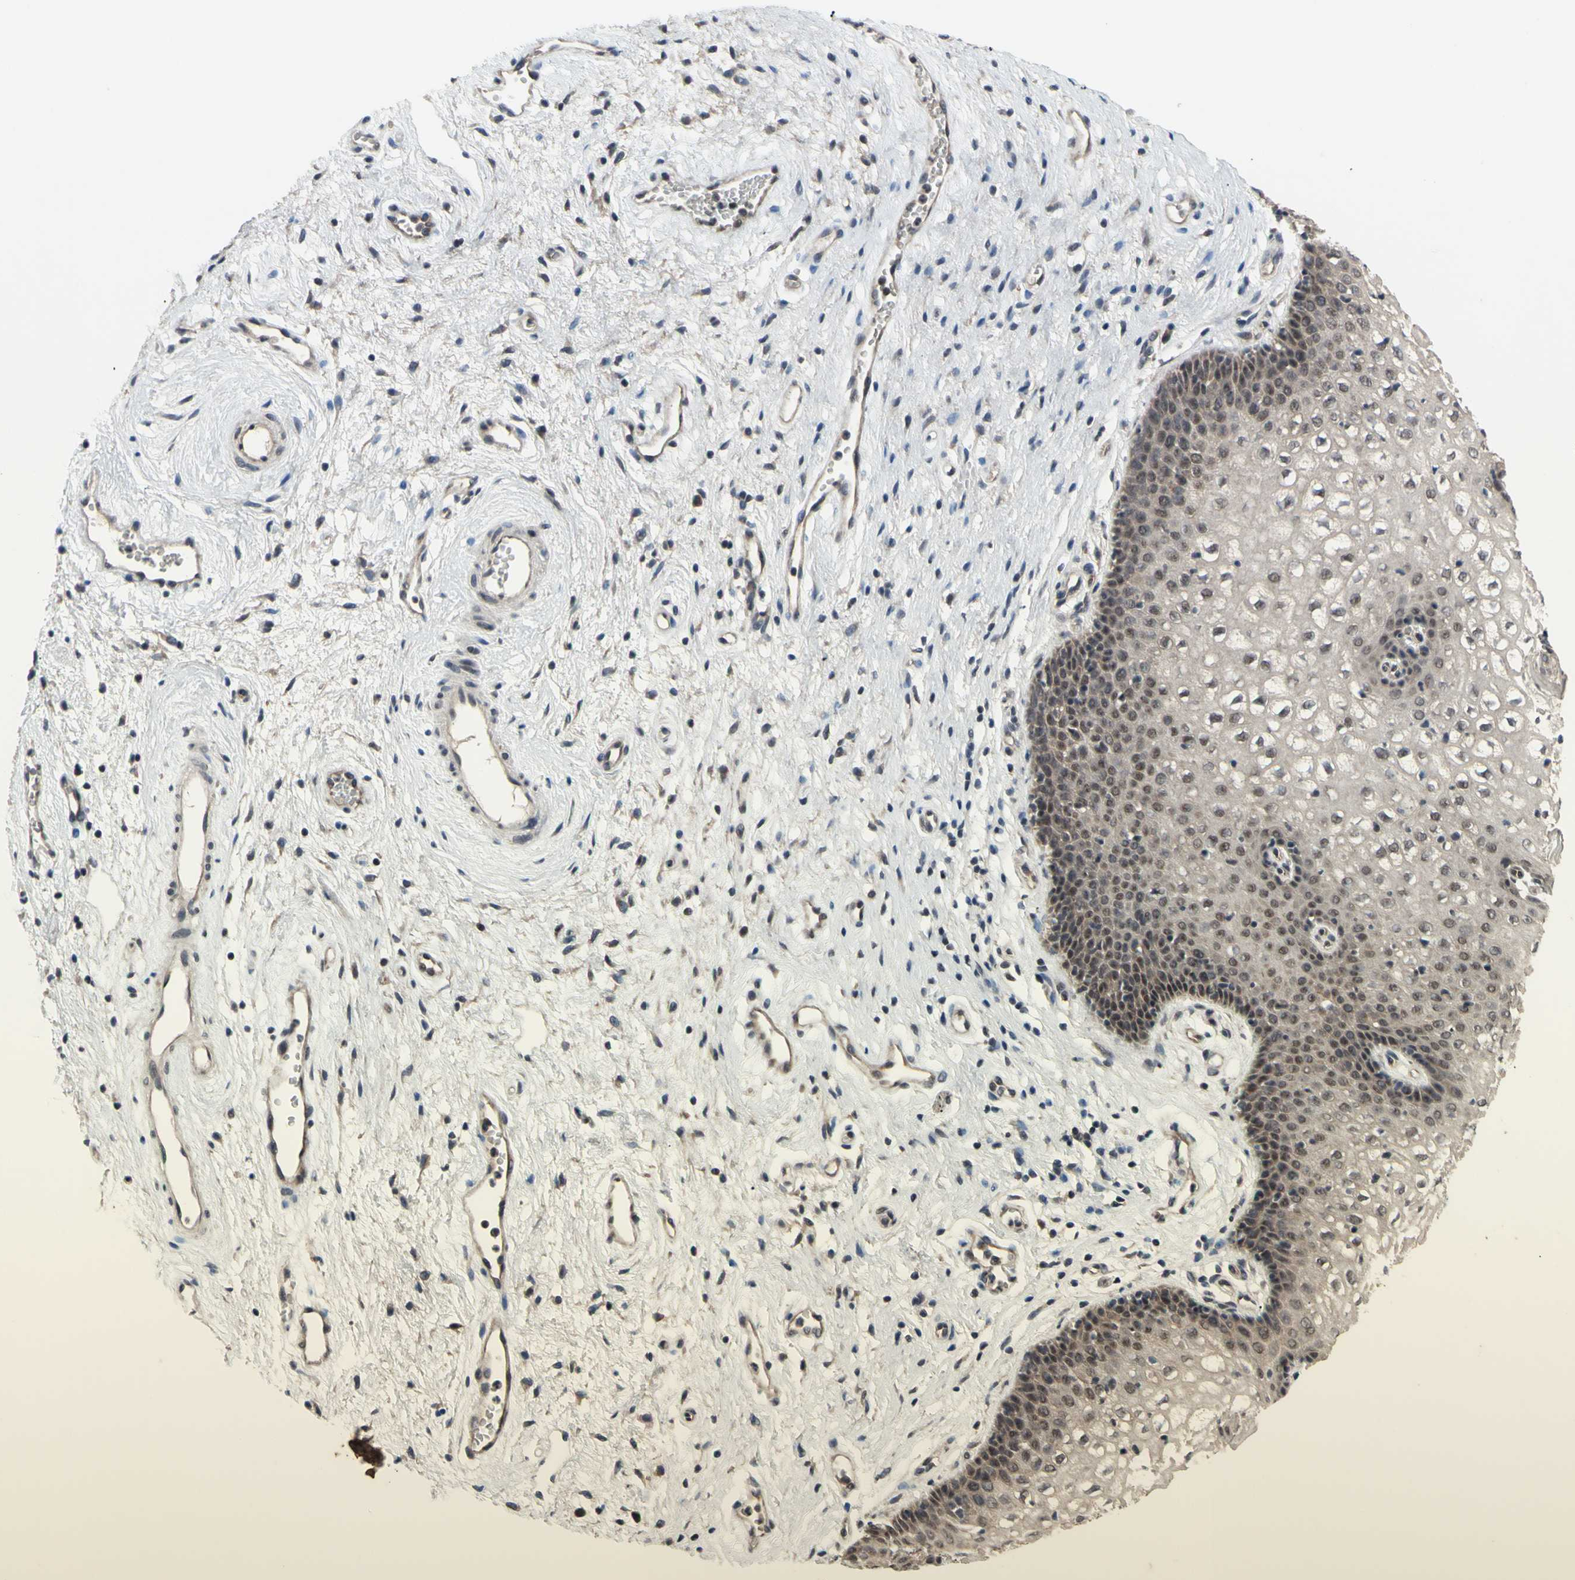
{"staining": {"intensity": "weak", "quantity": ">75%", "location": "cytoplasmic/membranous,nuclear"}, "tissue": "vagina", "cell_type": "Squamous epithelial cells", "image_type": "normal", "snomed": [{"axis": "morphology", "description": "Normal tissue, NOS"}, {"axis": "topography", "description": "Vagina"}], "caption": "Normal vagina displays weak cytoplasmic/membranous,nuclear positivity in approximately >75% of squamous epithelial cells (DAB (3,3'-diaminobenzidine) IHC with brightfield microscopy, high magnification)..", "gene": "TRDMT1", "patient": {"sex": "female", "age": 34}}